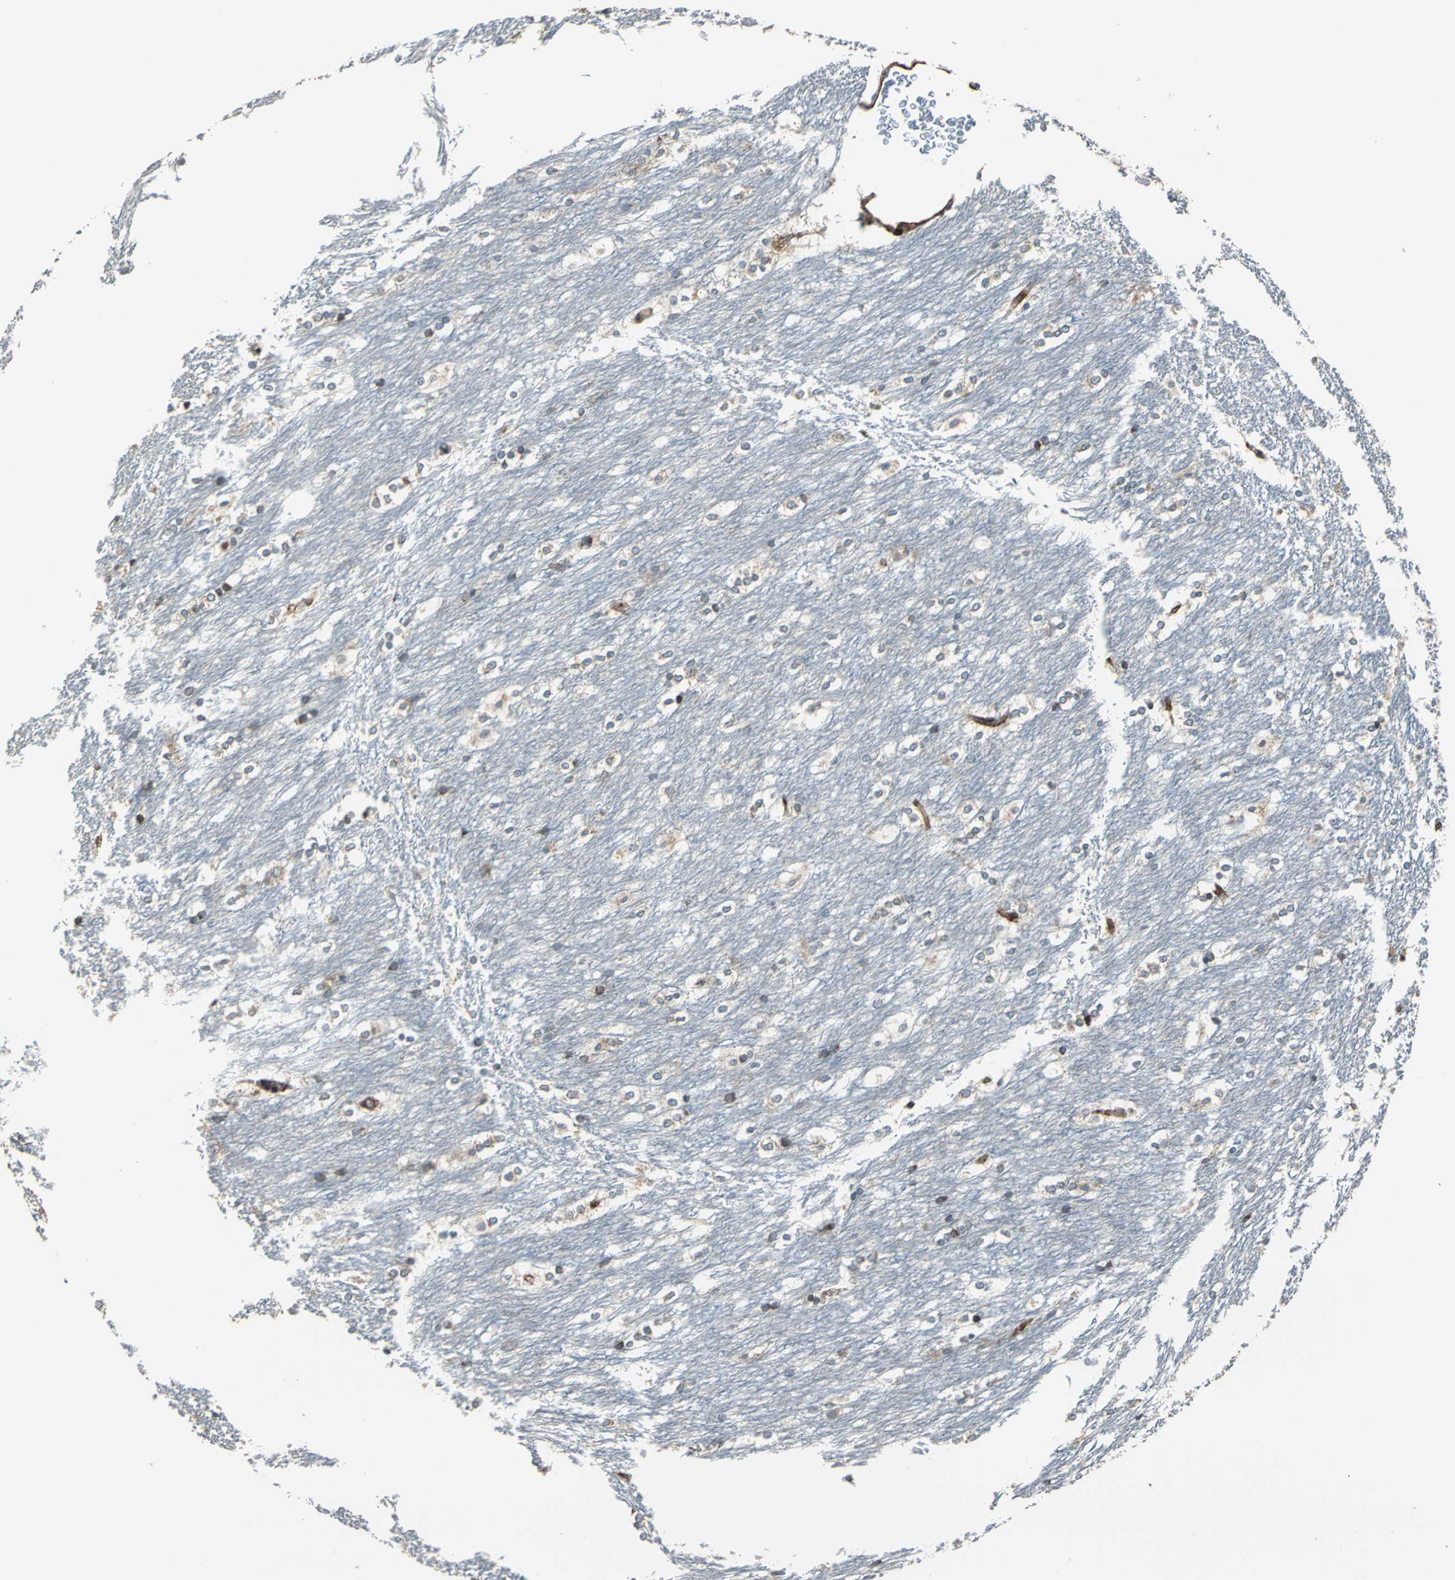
{"staining": {"intensity": "moderate", "quantity": "25%-75%", "location": "cytoplasmic/membranous,nuclear"}, "tissue": "caudate", "cell_type": "Glial cells", "image_type": "normal", "snomed": [{"axis": "morphology", "description": "Normal tissue, NOS"}, {"axis": "topography", "description": "Lateral ventricle wall"}], "caption": "Glial cells reveal medium levels of moderate cytoplasmic/membranous,nuclear staining in about 25%-75% of cells in benign caudate.", "gene": "HTATIP2", "patient": {"sex": "female", "age": 19}}